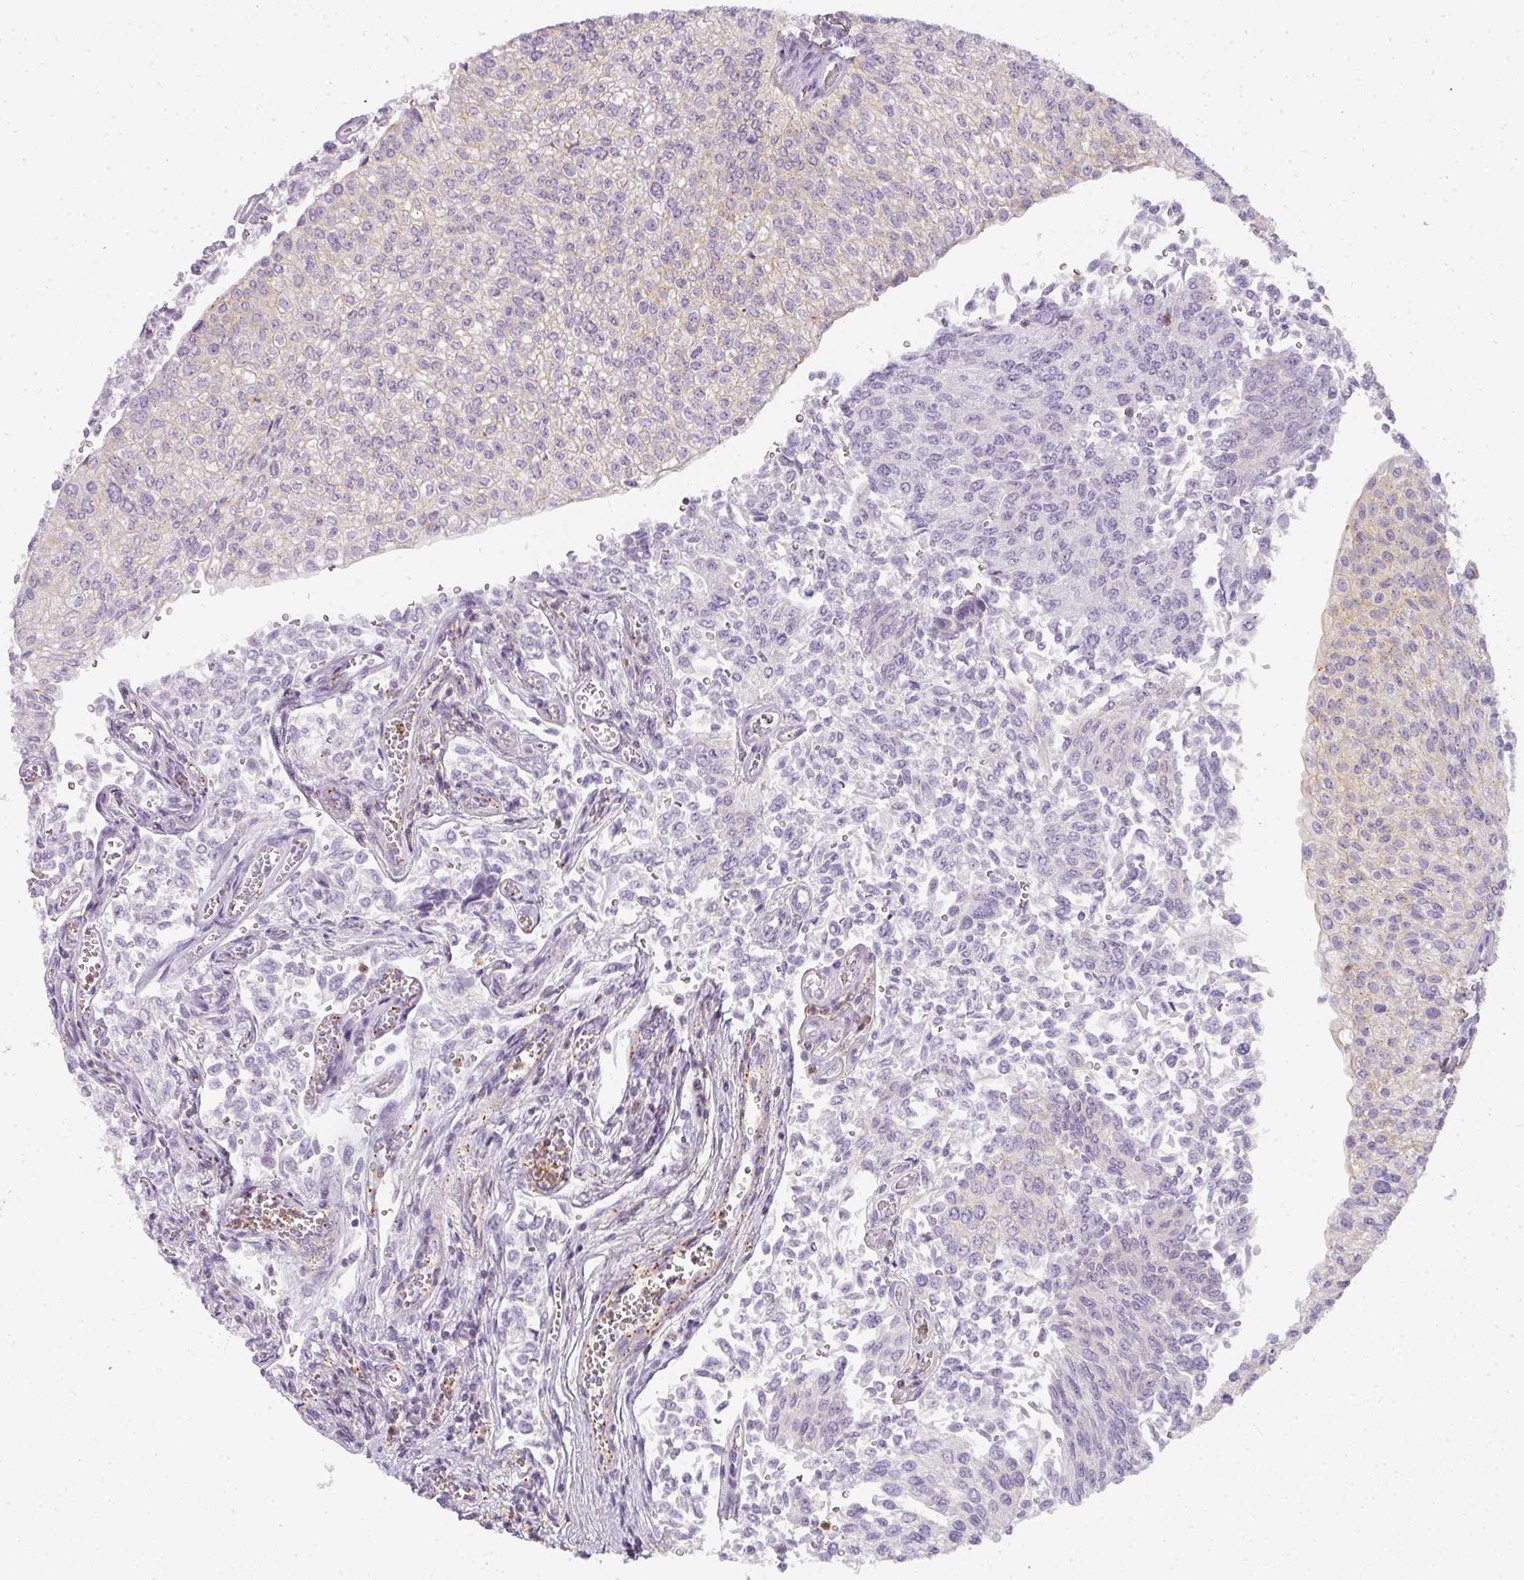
{"staining": {"intensity": "negative", "quantity": "none", "location": "none"}, "tissue": "urothelial cancer", "cell_type": "Tumor cells", "image_type": "cancer", "snomed": [{"axis": "morphology", "description": "Urothelial carcinoma, NOS"}, {"axis": "topography", "description": "Urinary bladder"}], "caption": "A photomicrograph of transitional cell carcinoma stained for a protein displays no brown staining in tumor cells.", "gene": "TMEM42", "patient": {"sex": "male", "age": 59}}